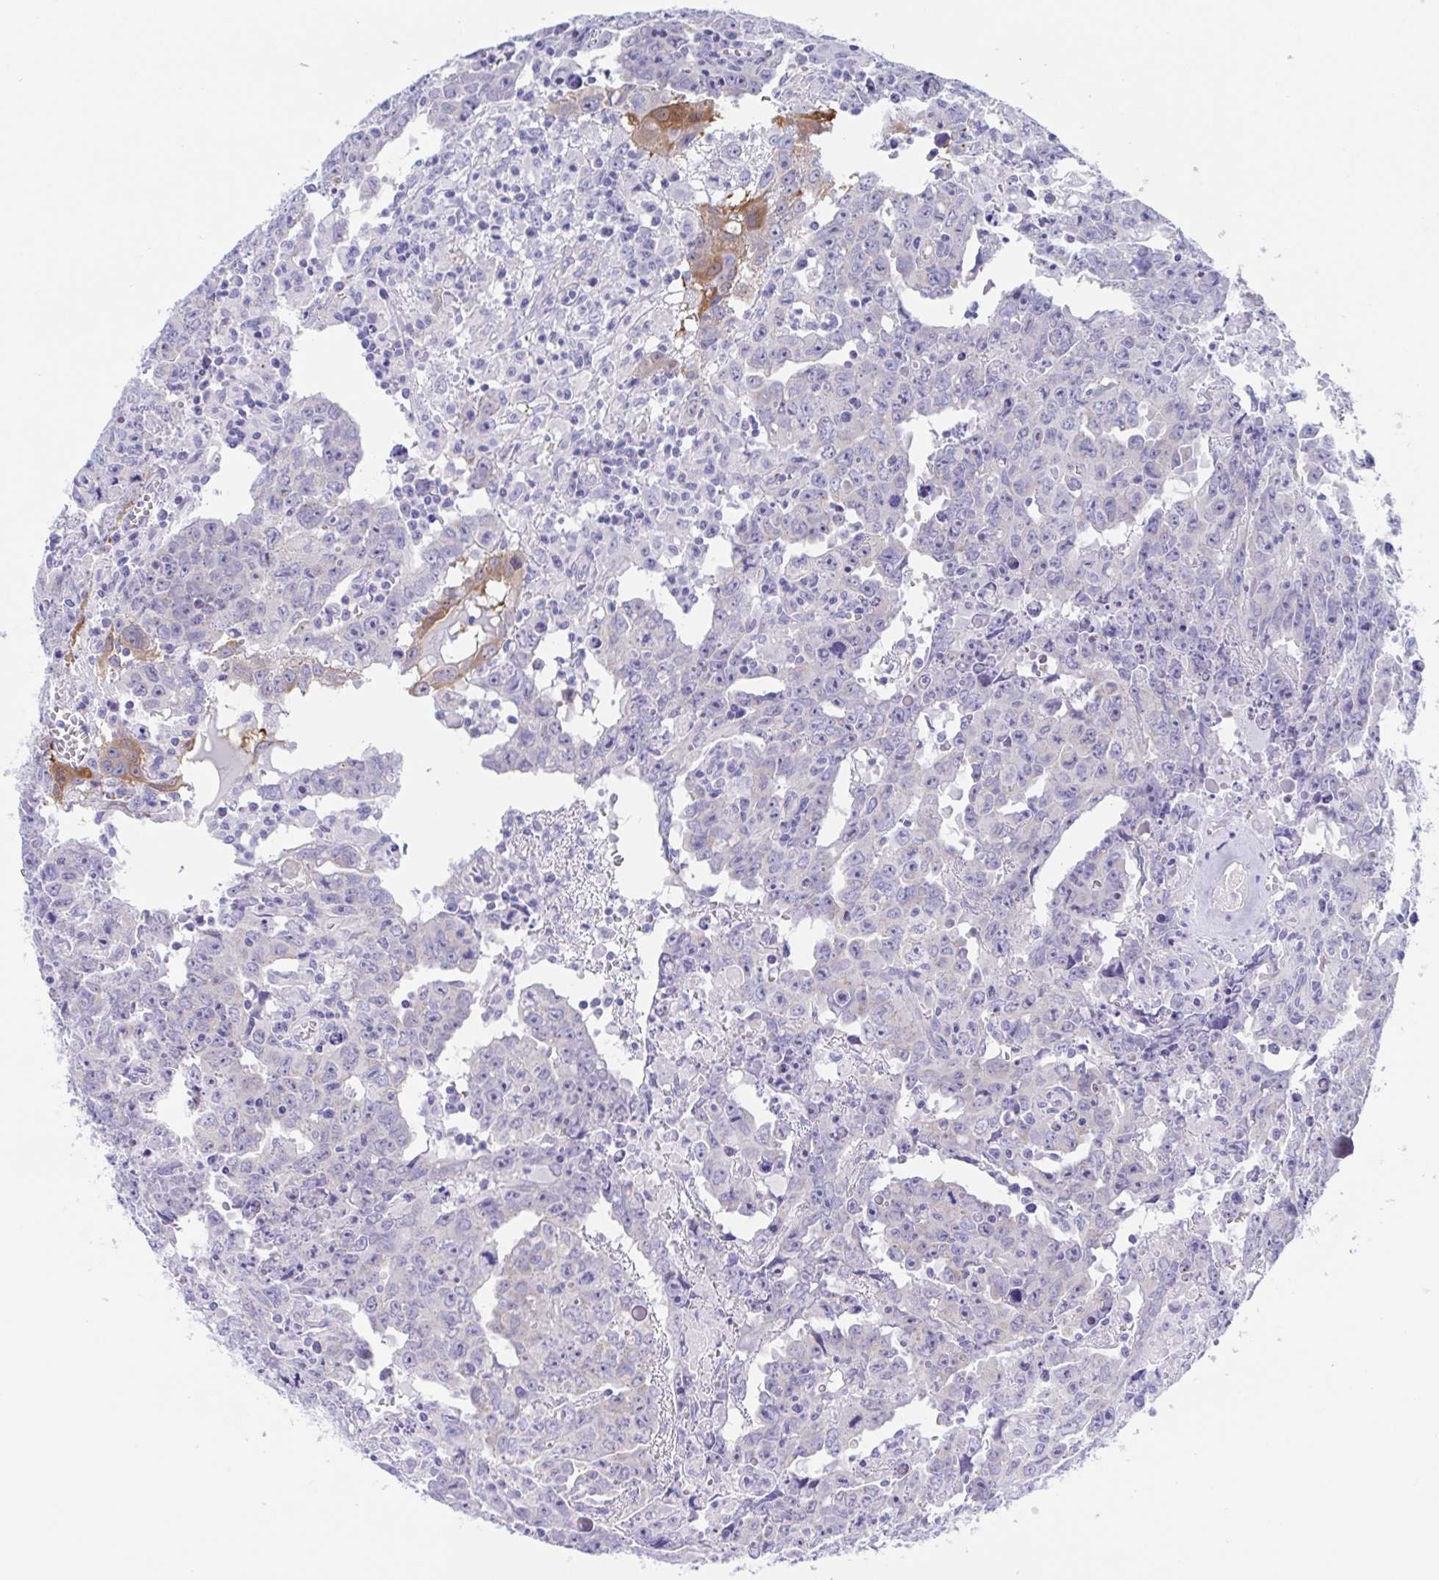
{"staining": {"intensity": "moderate", "quantity": "<25%", "location": "cytoplasmic/membranous"}, "tissue": "testis cancer", "cell_type": "Tumor cells", "image_type": "cancer", "snomed": [{"axis": "morphology", "description": "Carcinoma, Embryonal, NOS"}, {"axis": "topography", "description": "Testis"}], "caption": "This is an image of IHC staining of testis cancer (embryonal carcinoma), which shows moderate positivity in the cytoplasmic/membranous of tumor cells.", "gene": "MUCL3", "patient": {"sex": "male", "age": 22}}